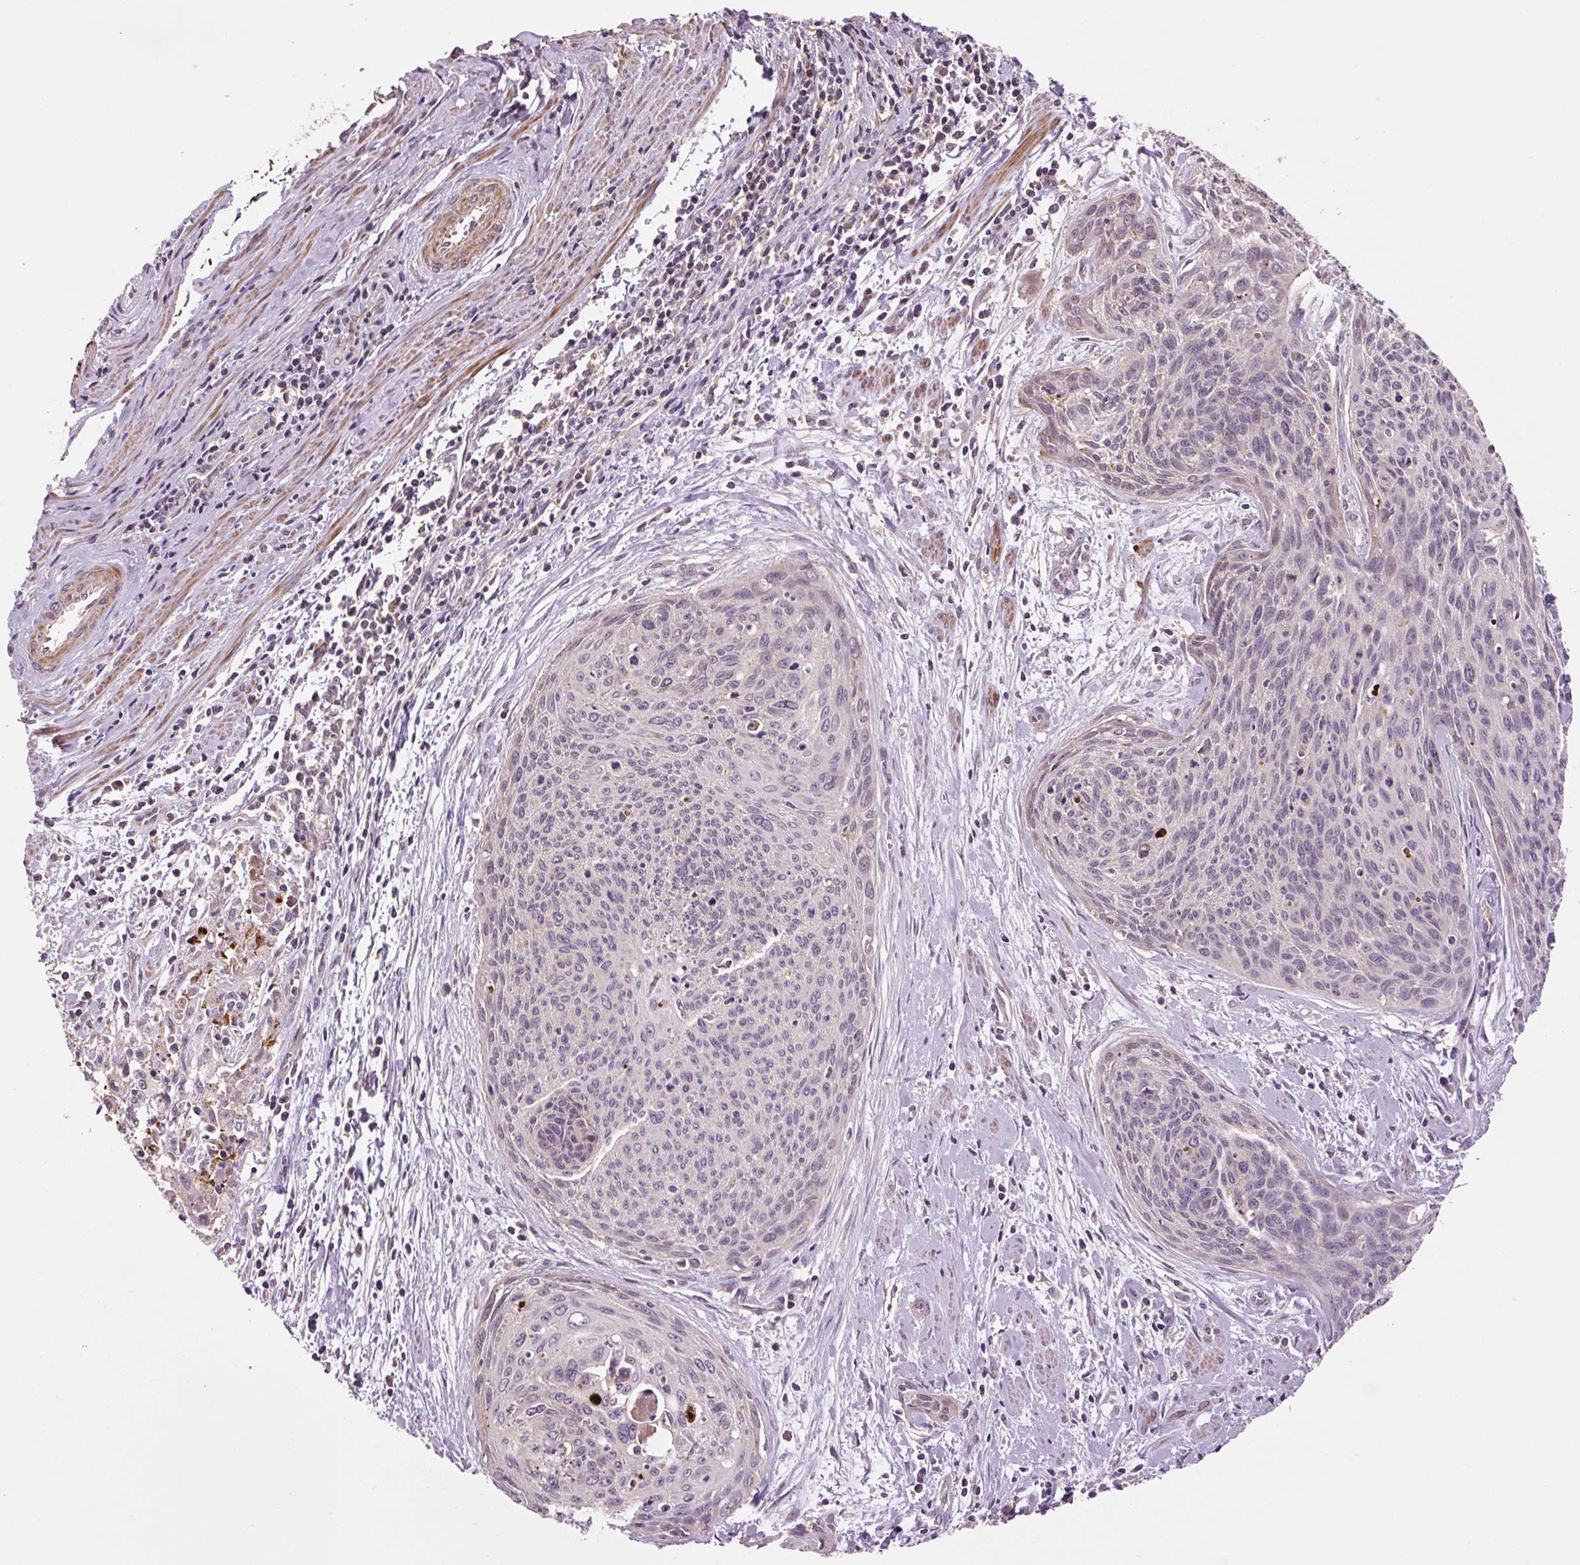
{"staining": {"intensity": "weak", "quantity": "<25%", "location": "cytoplasmic/membranous"}, "tissue": "cervical cancer", "cell_type": "Tumor cells", "image_type": "cancer", "snomed": [{"axis": "morphology", "description": "Squamous cell carcinoma, NOS"}, {"axis": "topography", "description": "Cervix"}], "caption": "Tumor cells show no significant expression in cervical squamous cell carcinoma. (Brightfield microscopy of DAB immunohistochemistry at high magnification).", "gene": "PRIMPOL", "patient": {"sex": "female", "age": 55}}